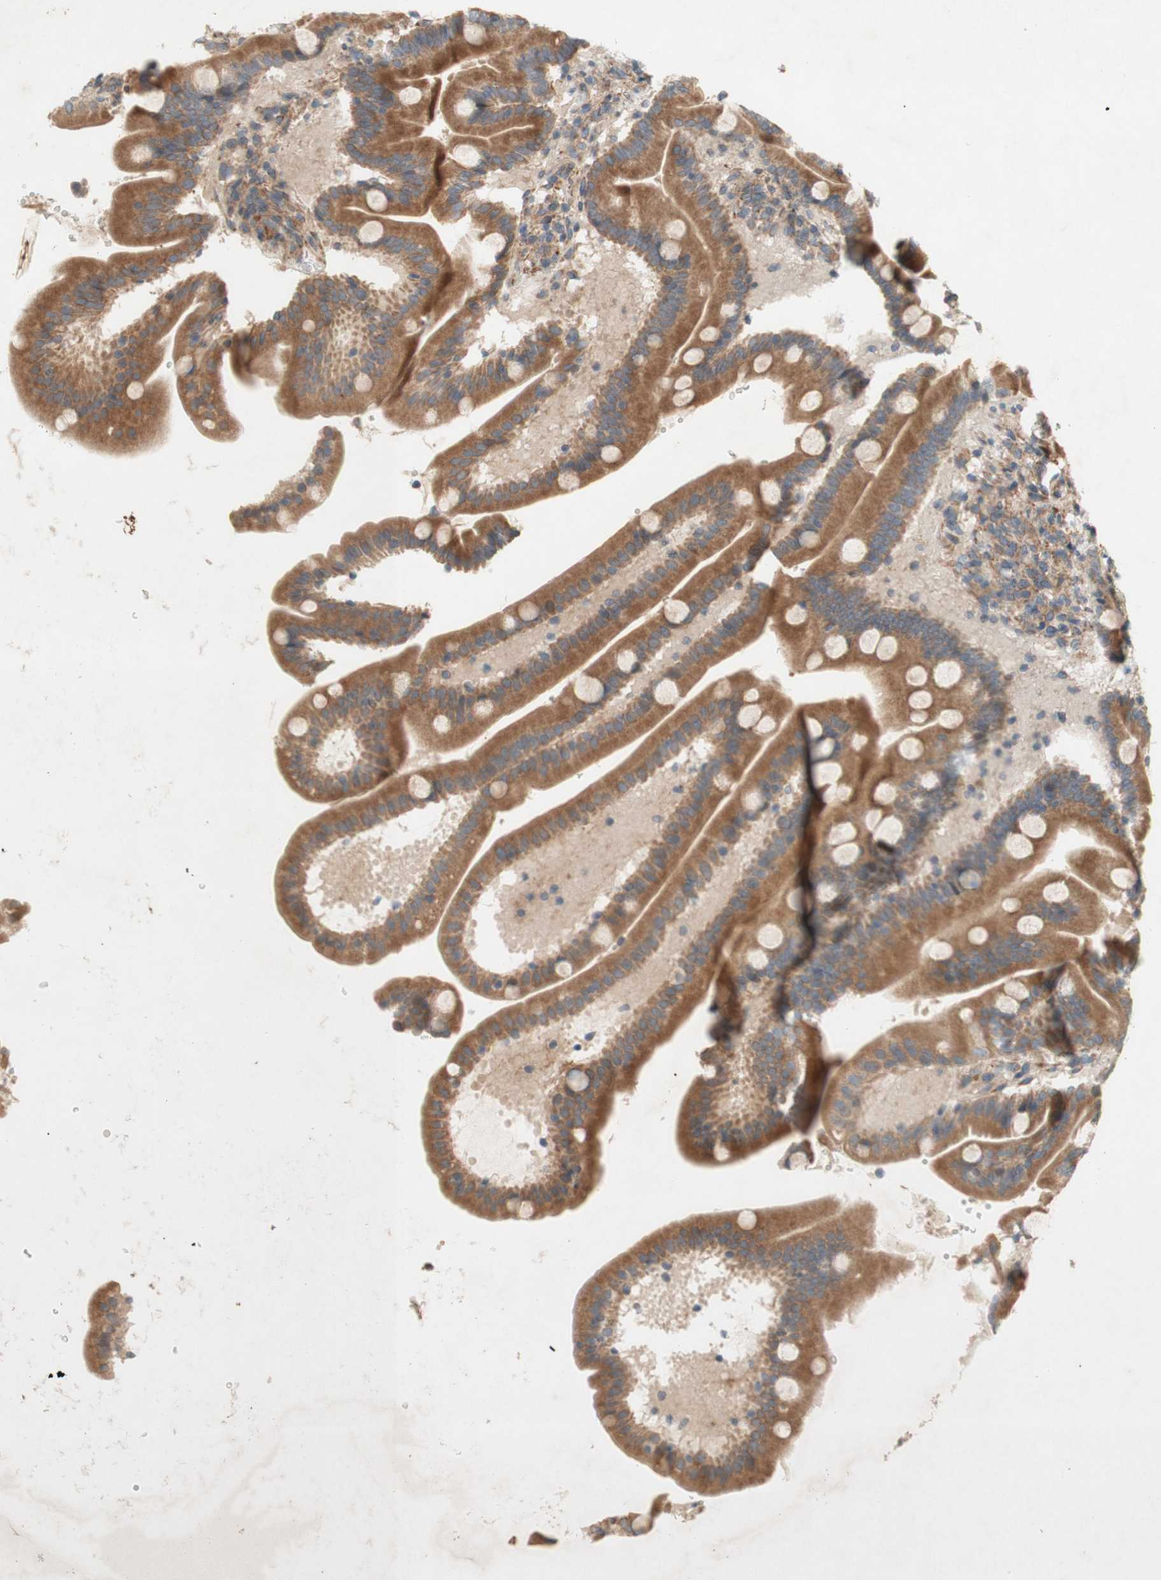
{"staining": {"intensity": "moderate", "quantity": ">75%", "location": "cytoplasmic/membranous"}, "tissue": "duodenum", "cell_type": "Glandular cells", "image_type": "normal", "snomed": [{"axis": "morphology", "description": "Normal tissue, NOS"}, {"axis": "topography", "description": "Duodenum"}], "caption": "An immunohistochemistry (IHC) image of normal tissue is shown. Protein staining in brown labels moderate cytoplasmic/membranous positivity in duodenum within glandular cells.", "gene": "SOCS2", "patient": {"sex": "male", "age": 54}}